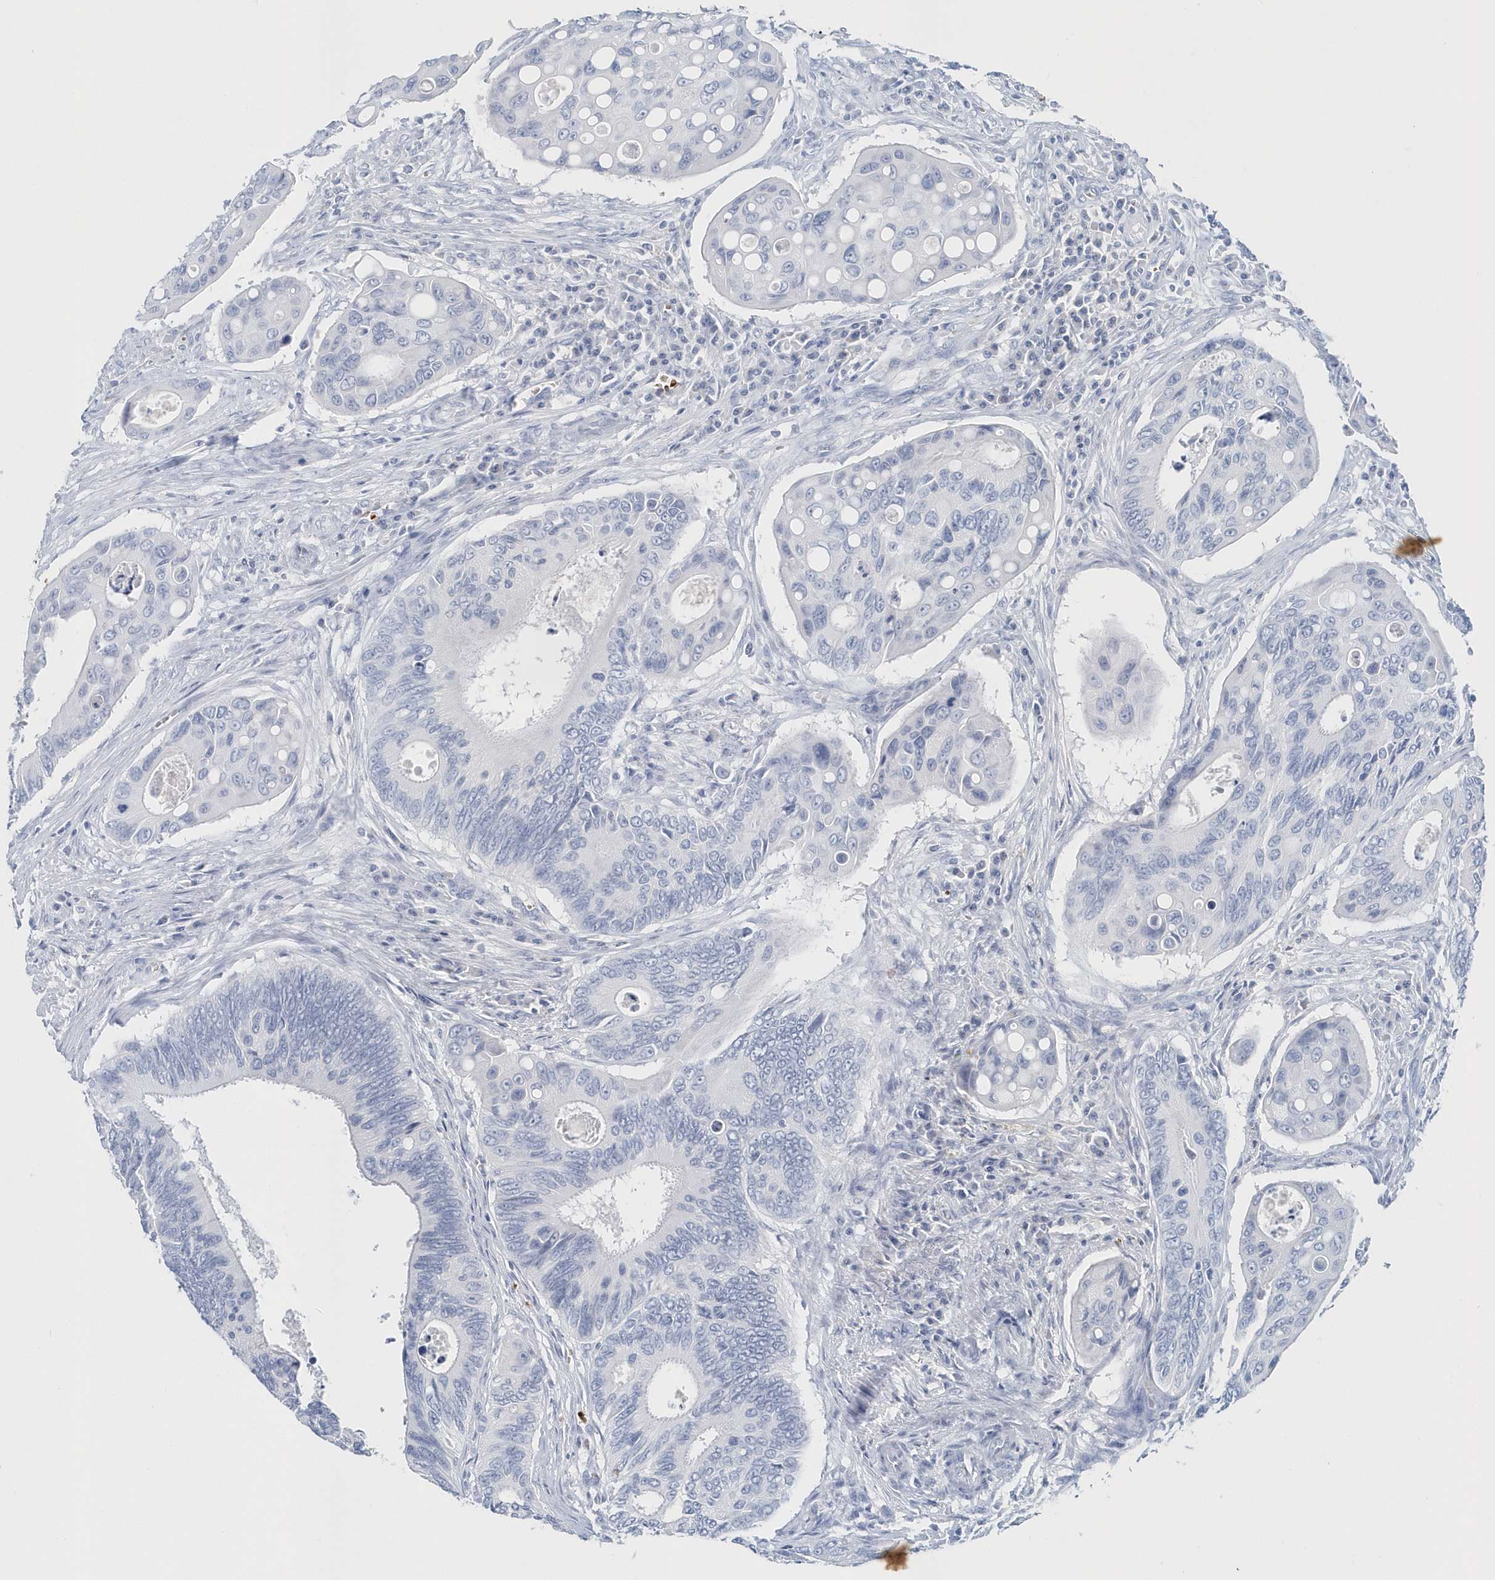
{"staining": {"intensity": "negative", "quantity": "none", "location": "none"}, "tissue": "colorectal cancer", "cell_type": "Tumor cells", "image_type": "cancer", "snomed": [{"axis": "morphology", "description": "Inflammation, NOS"}, {"axis": "morphology", "description": "Adenocarcinoma, NOS"}, {"axis": "topography", "description": "Colon"}], "caption": "Protein analysis of colorectal adenocarcinoma shows no significant staining in tumor cells. (Brightfield microscopy of DAB (3,3'-diaminobenzidine) immunohistochemistry (IHC) at high magnification).", "gene": "HBA2", "patient": {"sex": "male", "age": 72}}